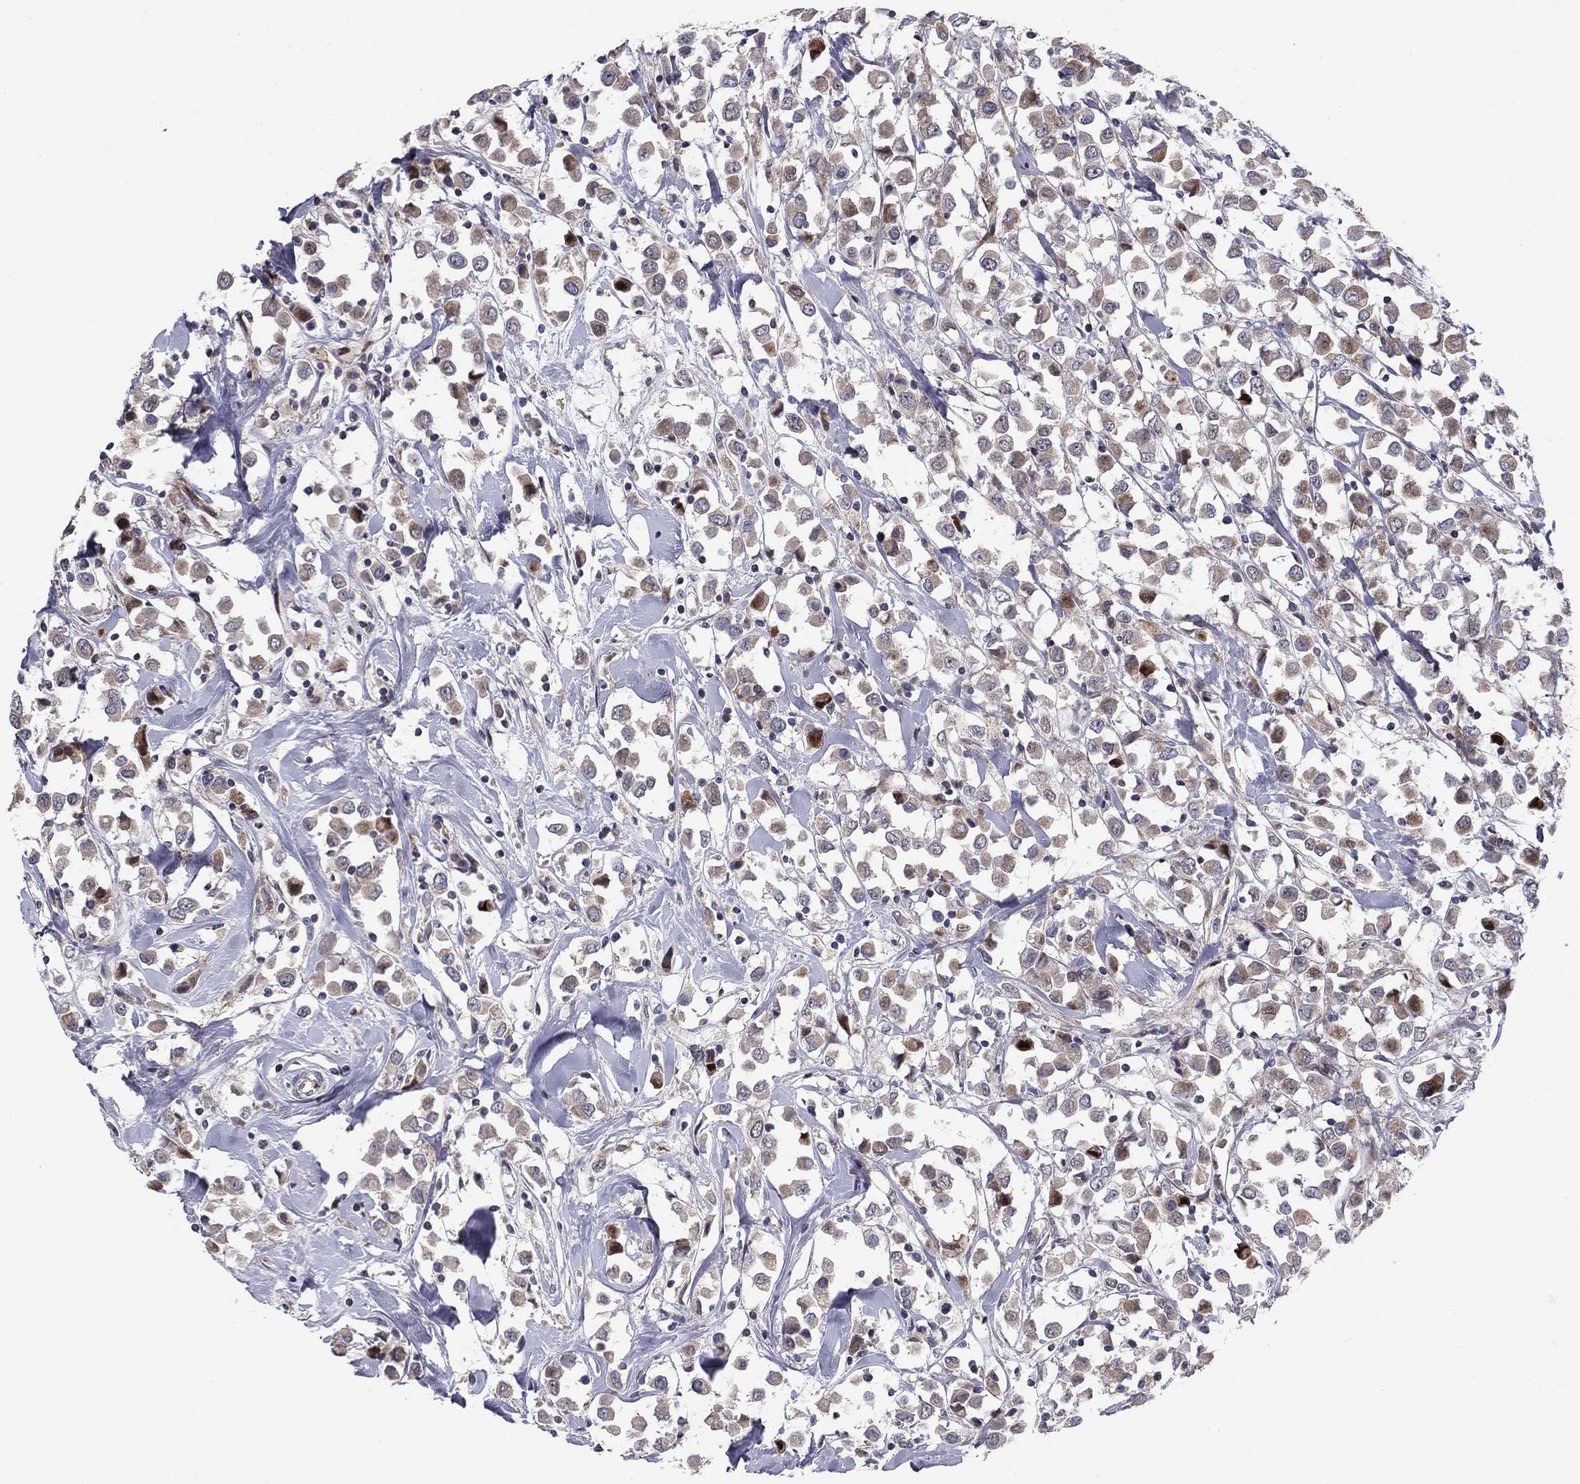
{"staining": {"intensity": "weak", "quantity": "25%-75%", "location": "cytoplasmic/membranous"}, "tissue": "breast cancer", "cell_type": "Tumor cells", "image_type": "cancer", "snomed": [{"axis": "morphology", "description": "Duct carcinoma"}, {"axis": "topography", "description": "Breast"}], "caption": "Immunohistochemistry (IHC) of human breast cancer shows low levels of weak cytoplasmic/membranous staining in about 25%-75% of tumor cells.", "gene": "MIOS", "patient": {"sex": "female", "age": 61}}